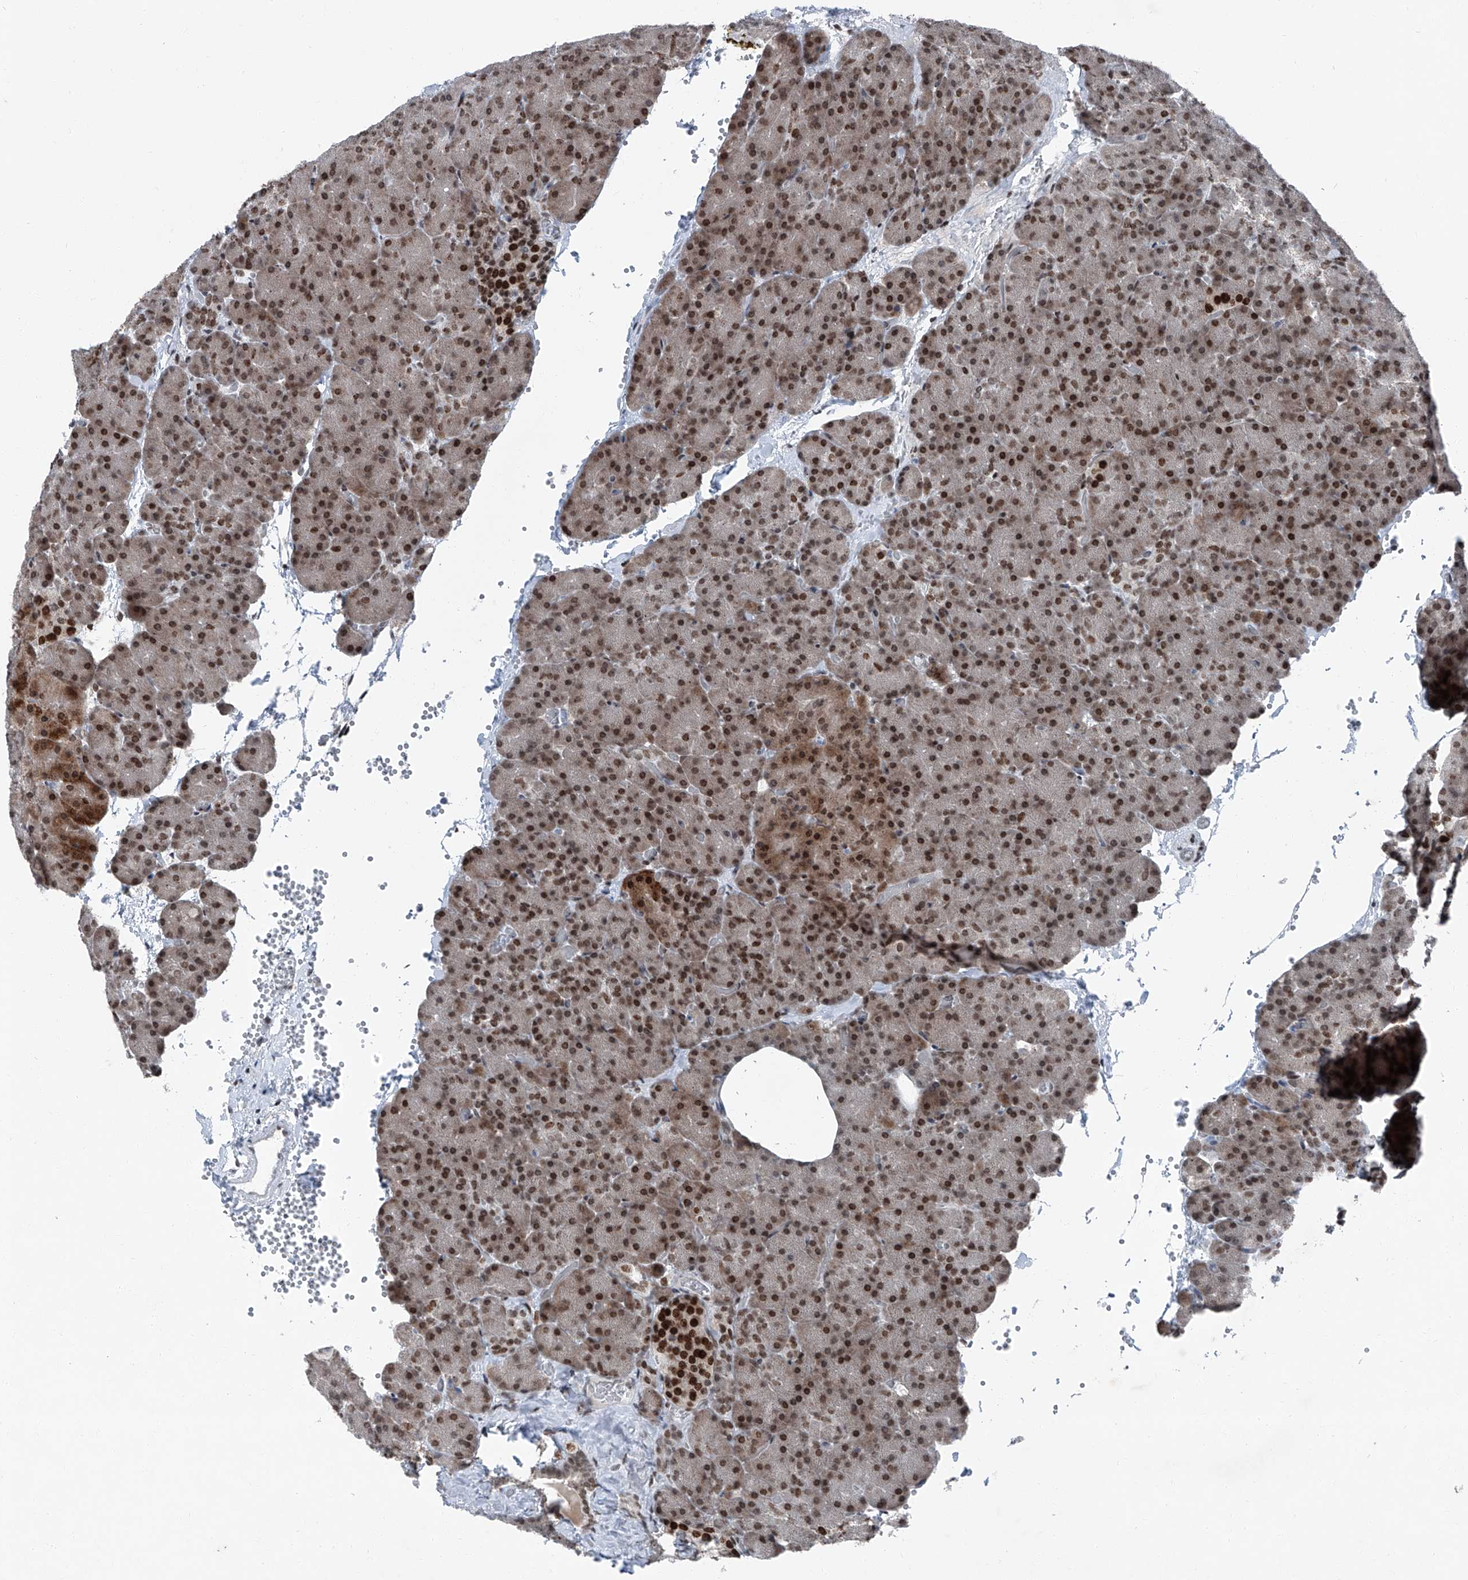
{"staining": {"intensity": "moderate", "quantity": ">75%", "location": "cytoplasmic/membranous,nuclear"}, "tissue": "pancreas", "cell_type": "Exocrine glandular cells", "image_type": "normal", "snomed": [{"axis": "morphology", "description": "Normal tissue, NOS"}, {"axis": "morphology", "description": "Carcinoid, malignant, NOS"}, {"axis": "topography", "description": "Pancreas"}], "caption": "Pancreas stained with a brown dye shows moderate cytoplasmic/membranous,nuclear positive expression in approximately >75% of exocrine glandular cells.", "gene": "BMI1", "patient": {"sex": "female", "age": 35}}